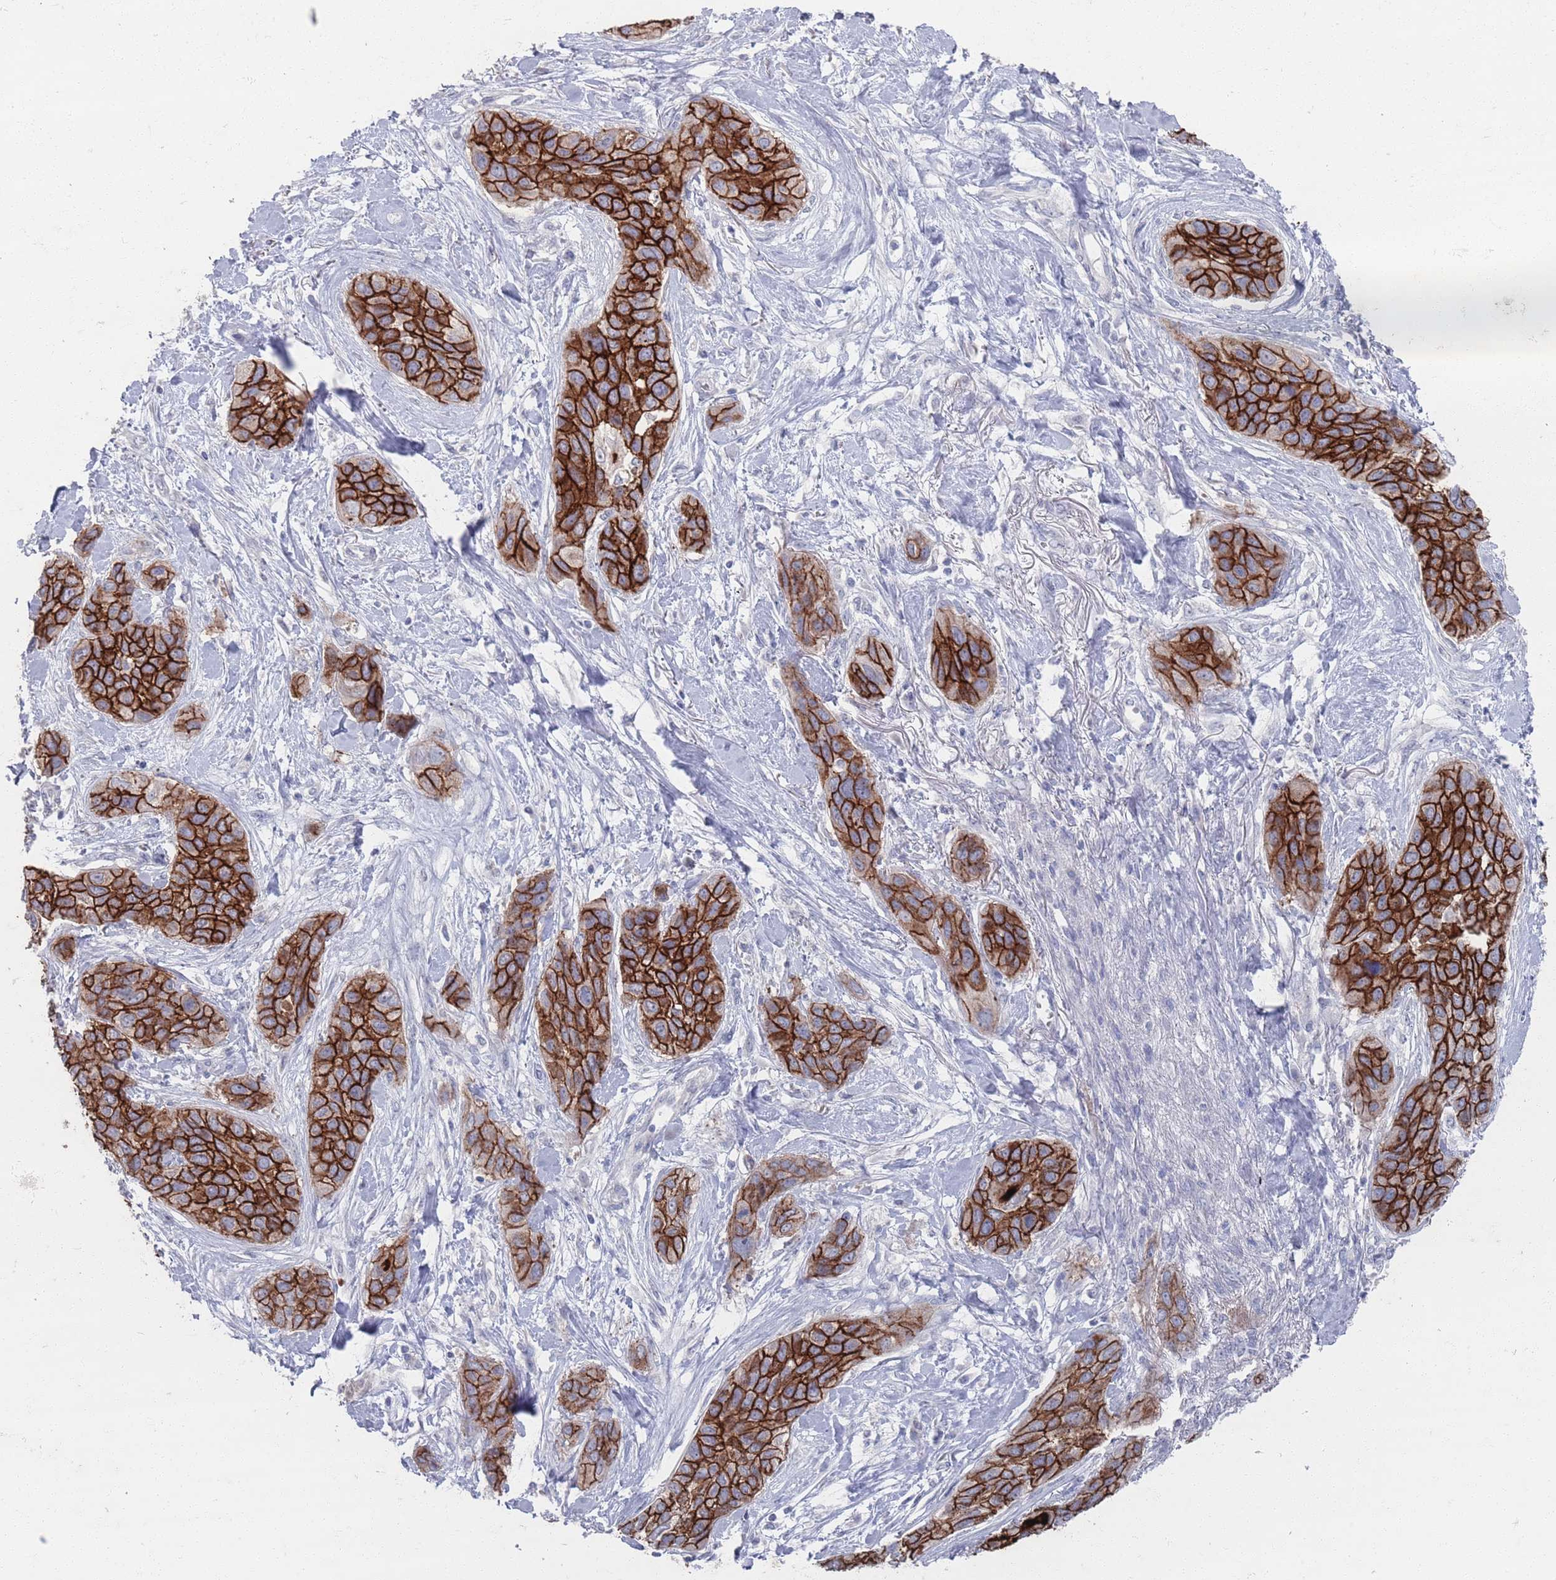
{"staining": {"intensity": "strong", "quantity": ">75%", "location": "cytoplasmic/membranous"}, "tissue": "lung cancer", "cell_type": "Tumor cells", "image_type": "cancer", "snomed": [{"axis": "morphology", "description": "Squamous cell carcinoma, NOS"}, {"axis": "topography", "description": "Lung"}], "caption": "About >75% of tumor cells in lung squamous cell carcinoma demonstrate strong cytoplasmic/membranous protein positivity as visualized by brown immunohistochemical staining.", "gene": "PROM2", "patient": {"sex": "female", "age": 70}}